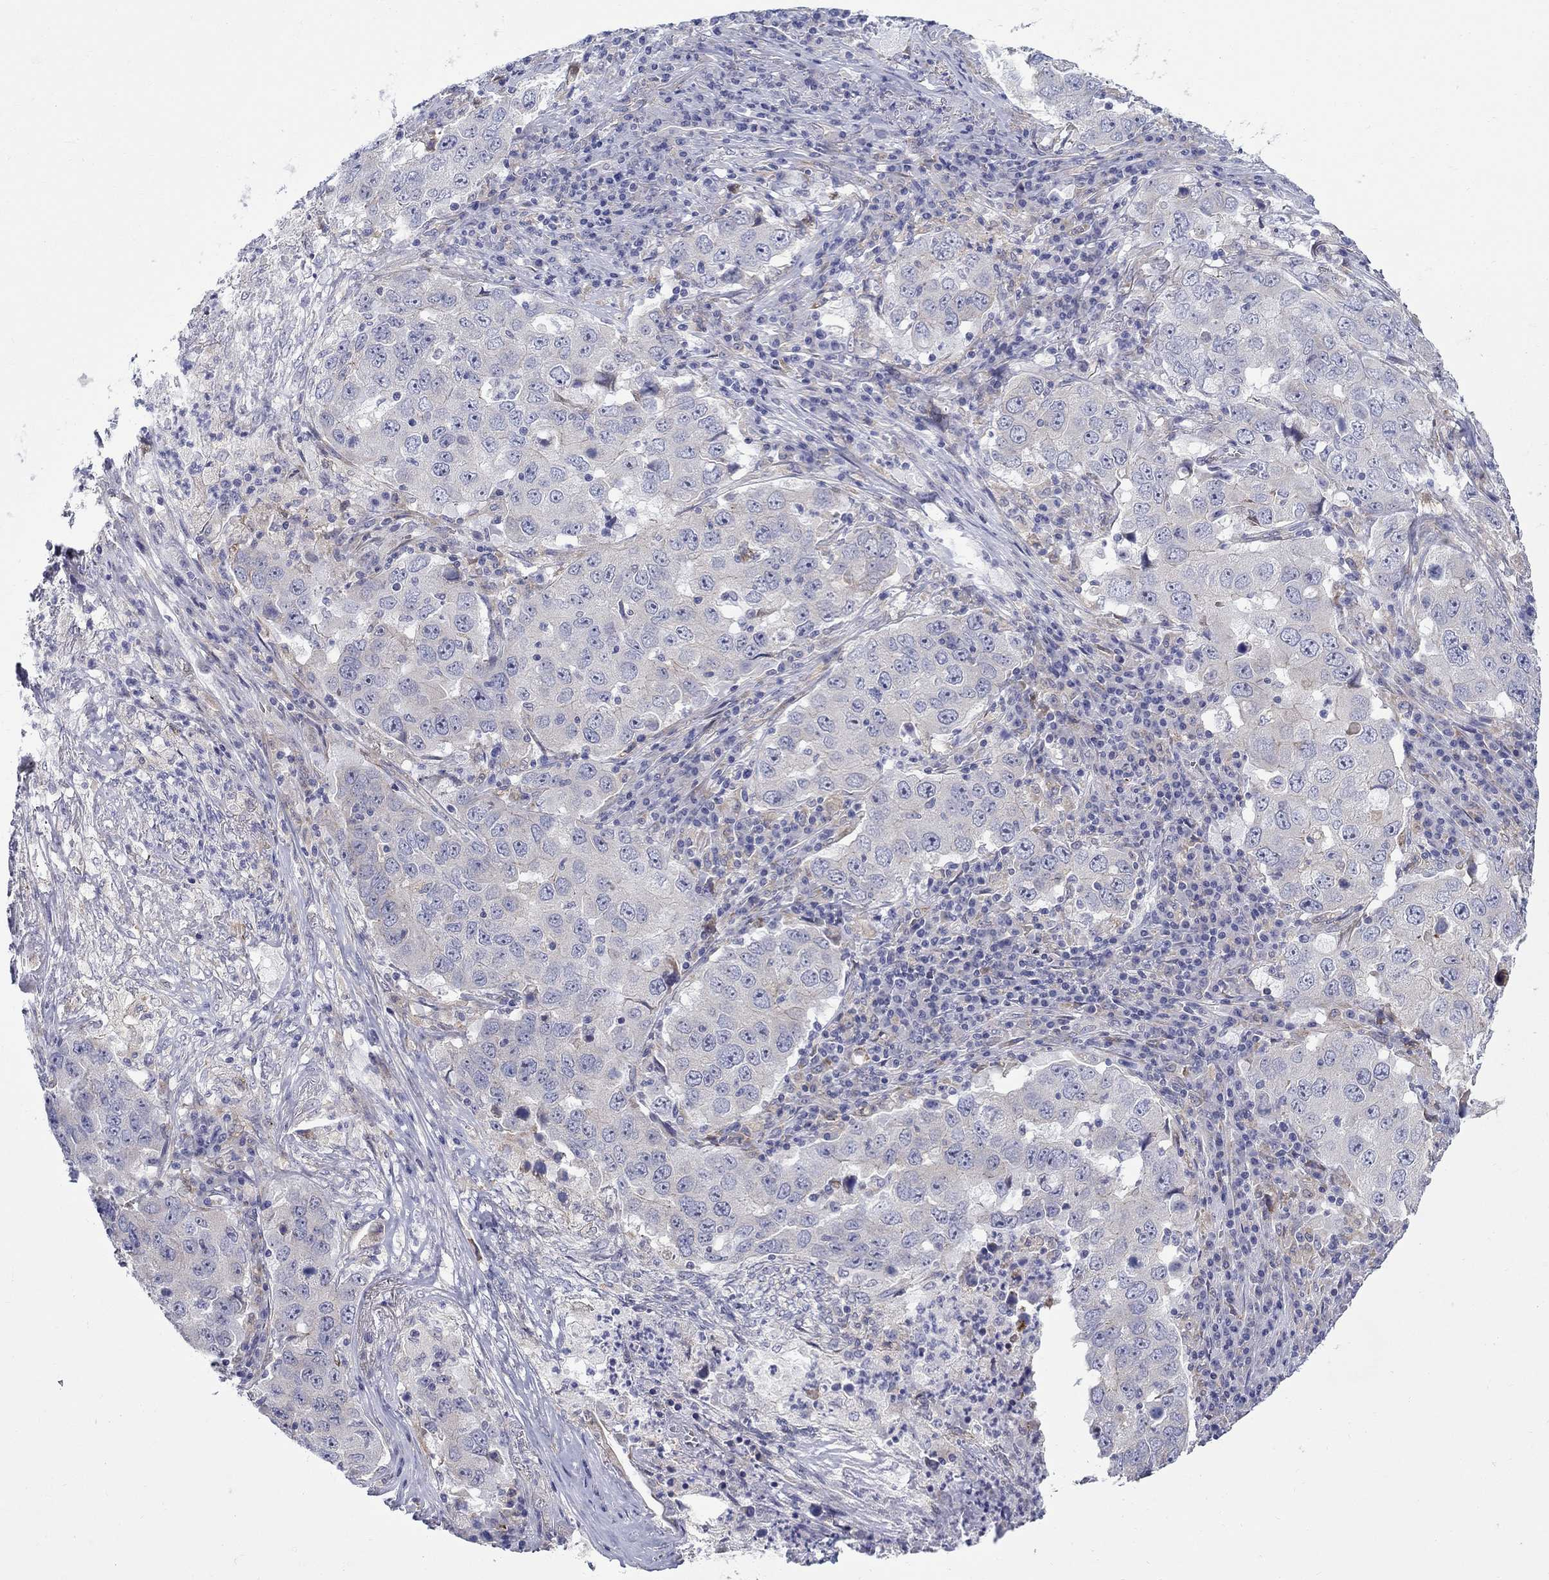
{"staining": {"intensity": "negative", "quantity": "none", "location": "none"}, "tissue": "lung cancer", "cell_type": "Tumor cells", "image_type": "cancer", "snomed": [{"axis": "morphology", "description": "Adenocarcinoma, NOS"}, {"axis": "topography", "description": "Lung"}], "caption": "This is a histopathology image of immunohistochemistry staining of lung adenocarcinoma, which shows no staining in tumor cells. (Brightfield microscopy of DAB IHC at high magnification).", "gene": "QRFPR", "patient": {"sex": "male", "age": 73}}